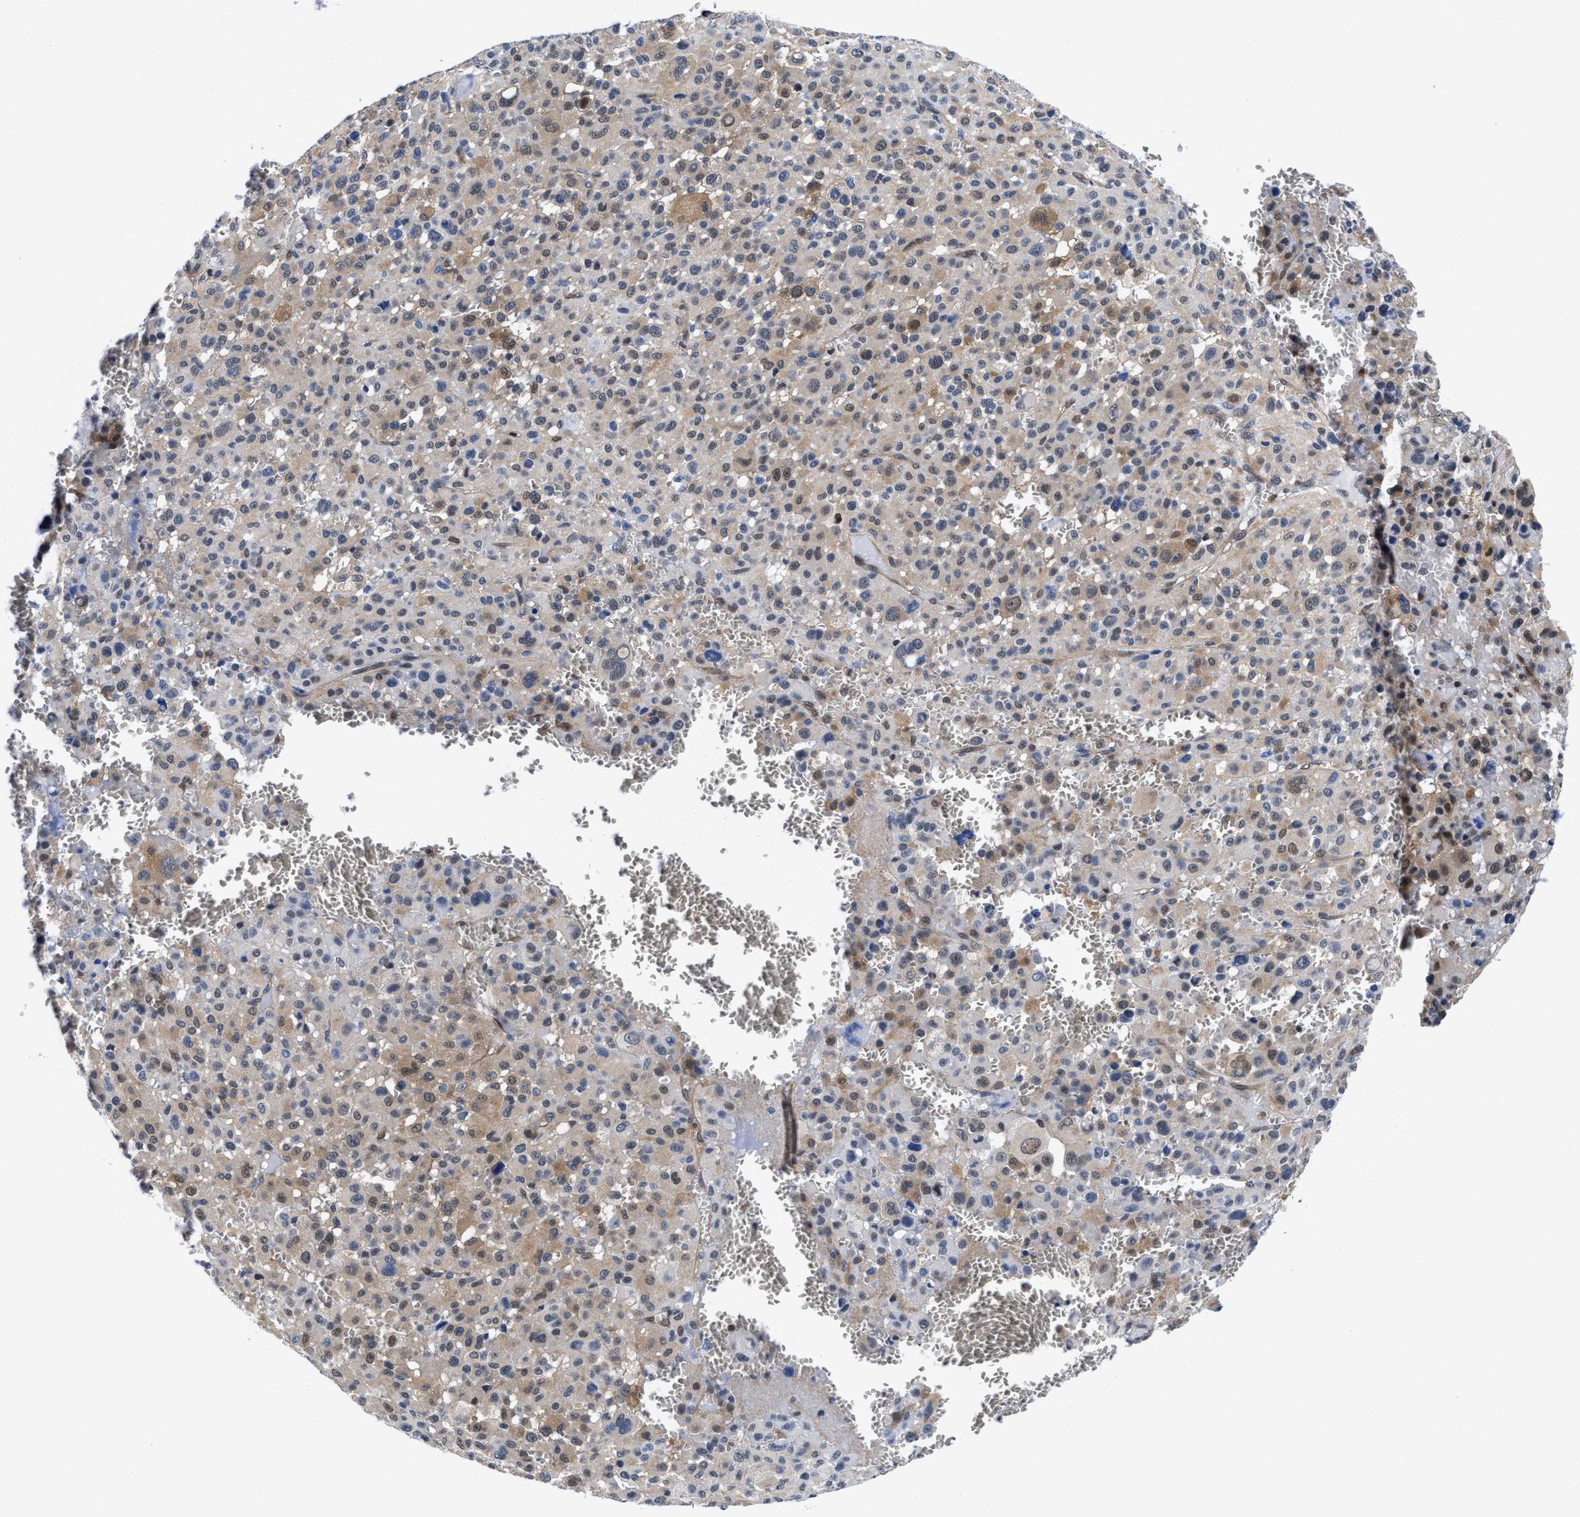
{"staining": {"intensity": "weak", "quantity": "25%-75%", "location": "cytoplasmic/membranous,nuclear"}, "tissue": "melanoma", "cell_type": "Tumor cells", "image_type": "cancer", "snomed": [{"axis": "morphology", "description": "Malignant melanoma, Metastatic site"}, {"axis": "topography", "description": "Skin"}], "caption": "About 25%-75% of tumor cells in malignant melanoma (metastatic site) display weak cytoplasmic/membranous and nuclear protein staining as visualized by brown immunohistochemical staining.", "gene": "ACLY", "patient": {"sex": "female", "age": 74}}